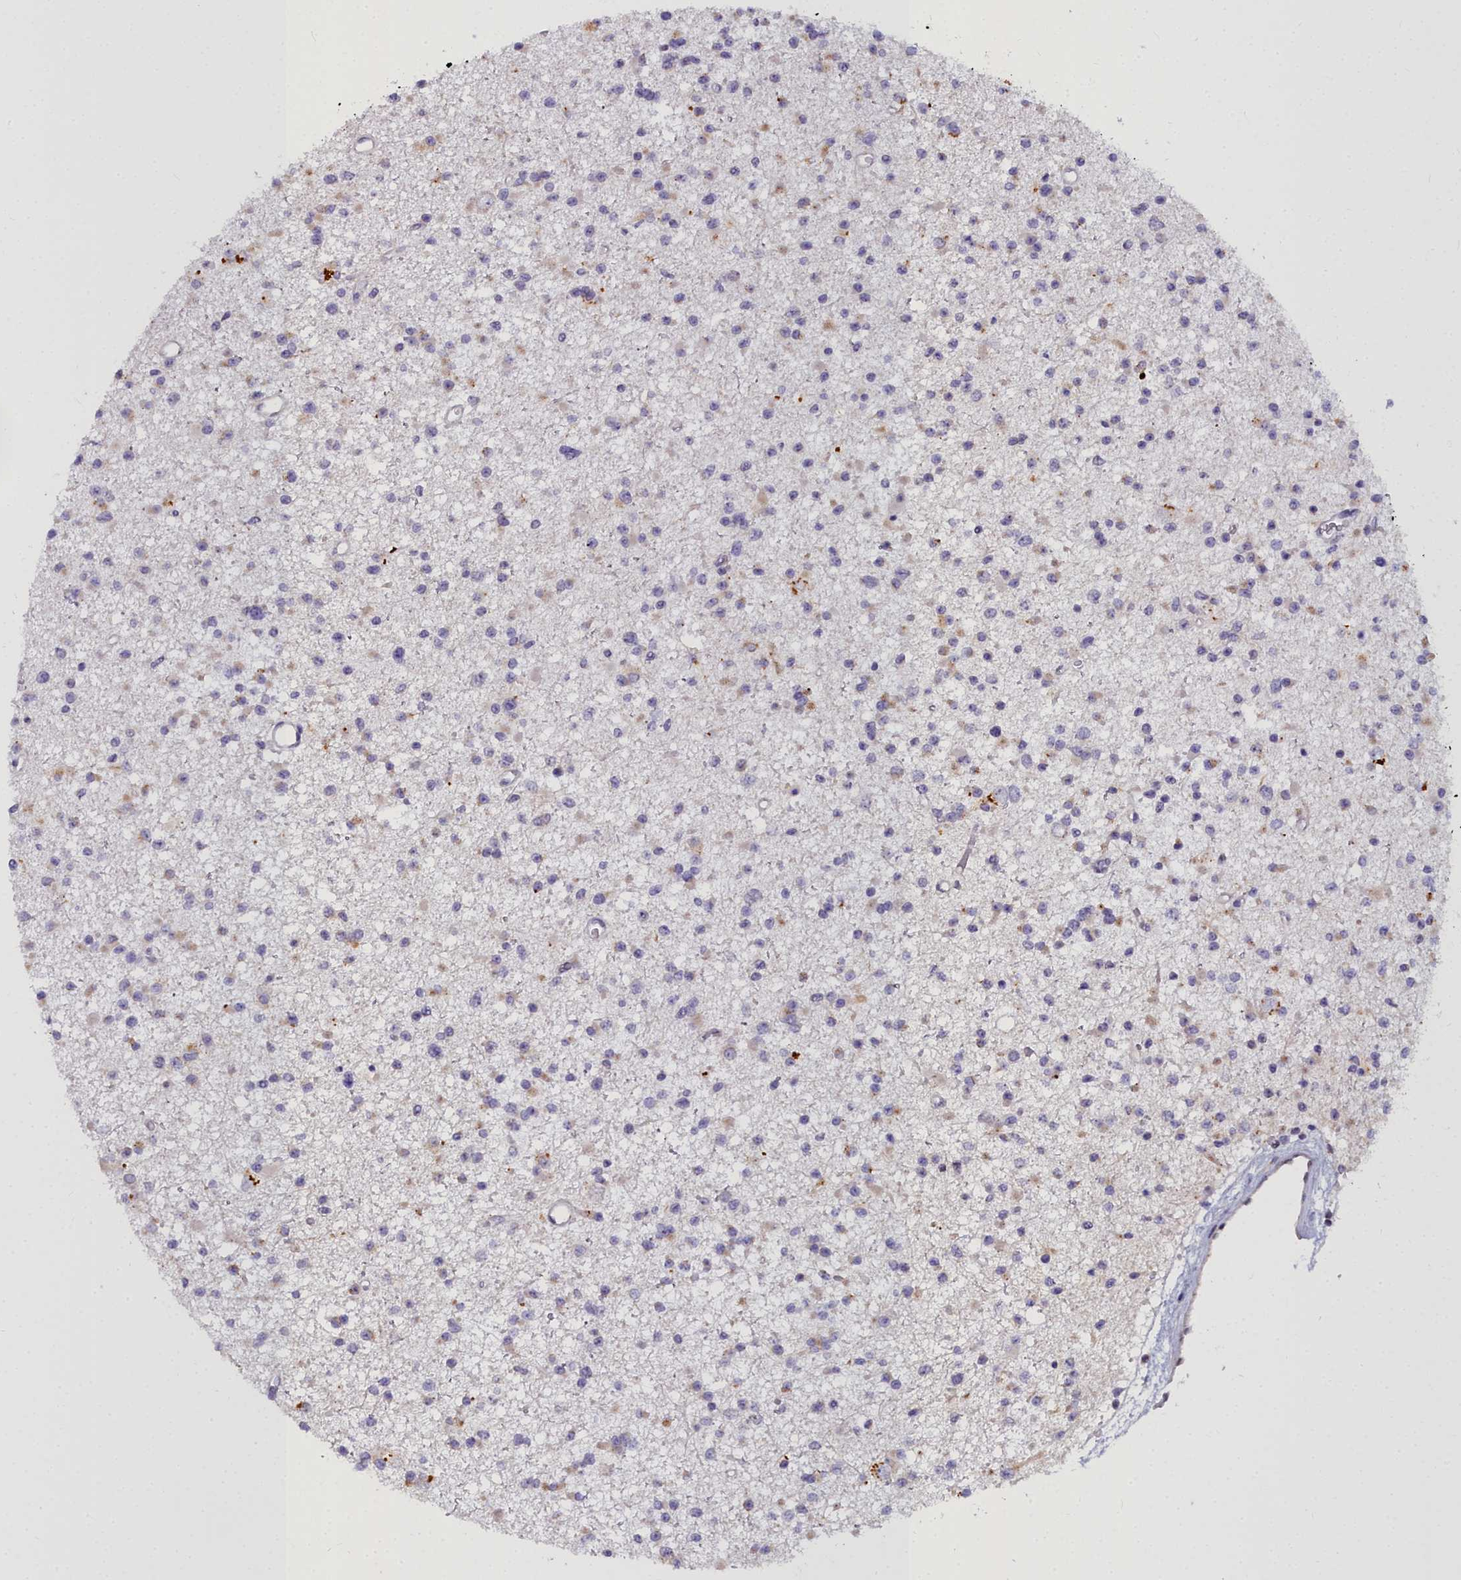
{"staining": {"intensity": "weak", "quantity": "<25%", "location": "cytoplasmic/membranous"}, "tissue": "glioma", "cell_type": "Tumor cells", "image_type": "cancer", "snomed": [{"axis": "morphology", "description": "Glioma, malignant, Low grade"}, {"axis": "topography", "description": "Brain"}], "caption": "Tumor cells show no significant positivity in glioma.", "gene": "WDPCP", "patient": {"sex": "female", "age": 22}}